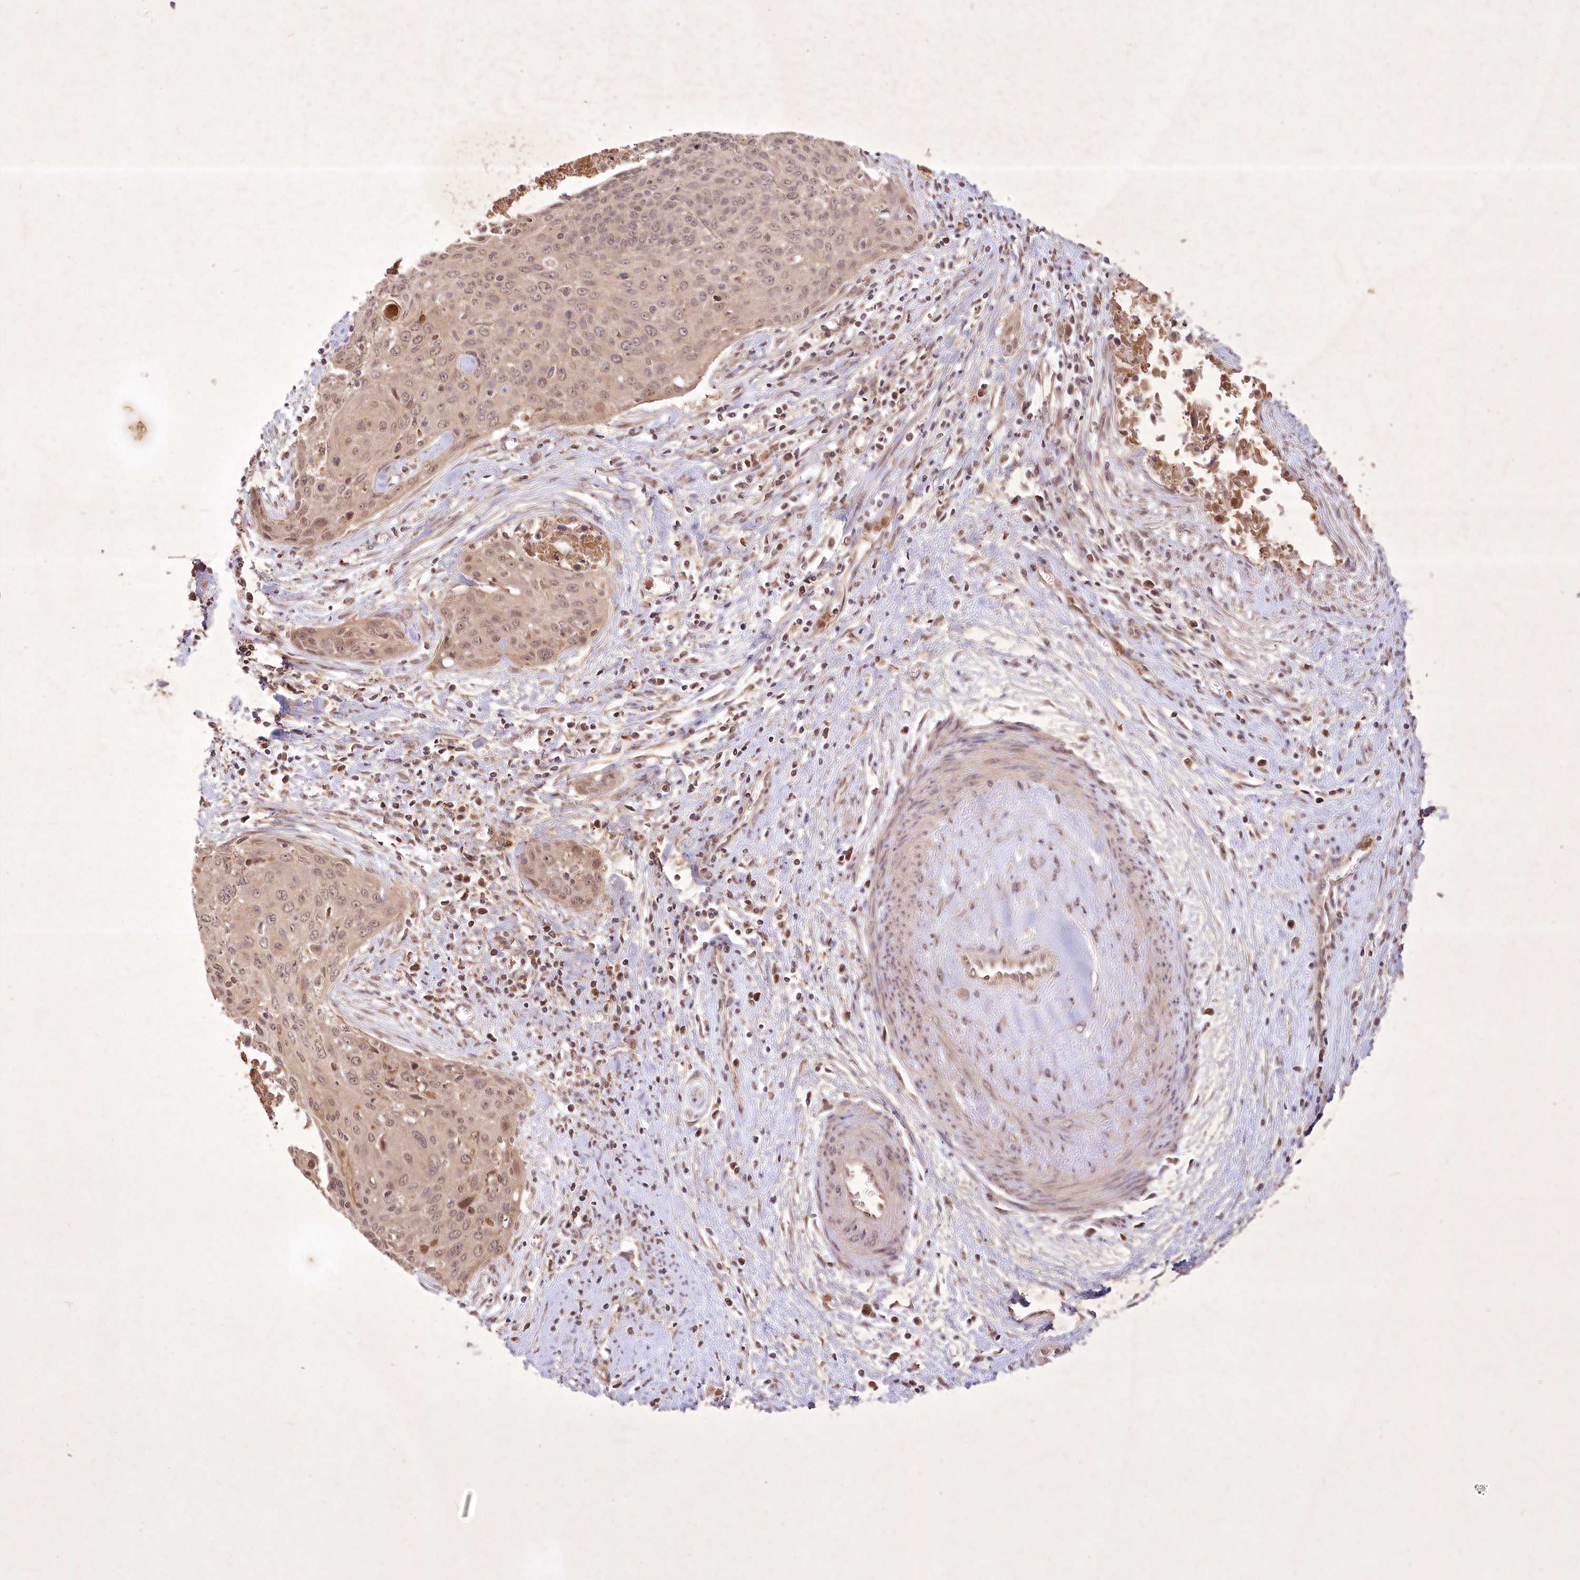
{"staining": {"intensity": "moderate", "quantity": ">75%", "location": "cytoplasmic/membranous,nuclear"}, "tissue": "cervical cancer", "cell_type": "Tumor cells", "image_type": "cancer", "snomed": [{"axis": "morphology", "description": "Squamous cell carcinoma, NOS"}, {"axis": "topography", "description": "Cervix"}], "caption": "High-power microscopy captured an IHC photomicrograph of cervical cancer (squamous cell carcinoma), revealing moderate cytoplasmic/membranous and nuclear staining in about >75% of tumor cells.", "gene": "IRAK1BP1", "patient": {"sex": "female", "age": 55}}